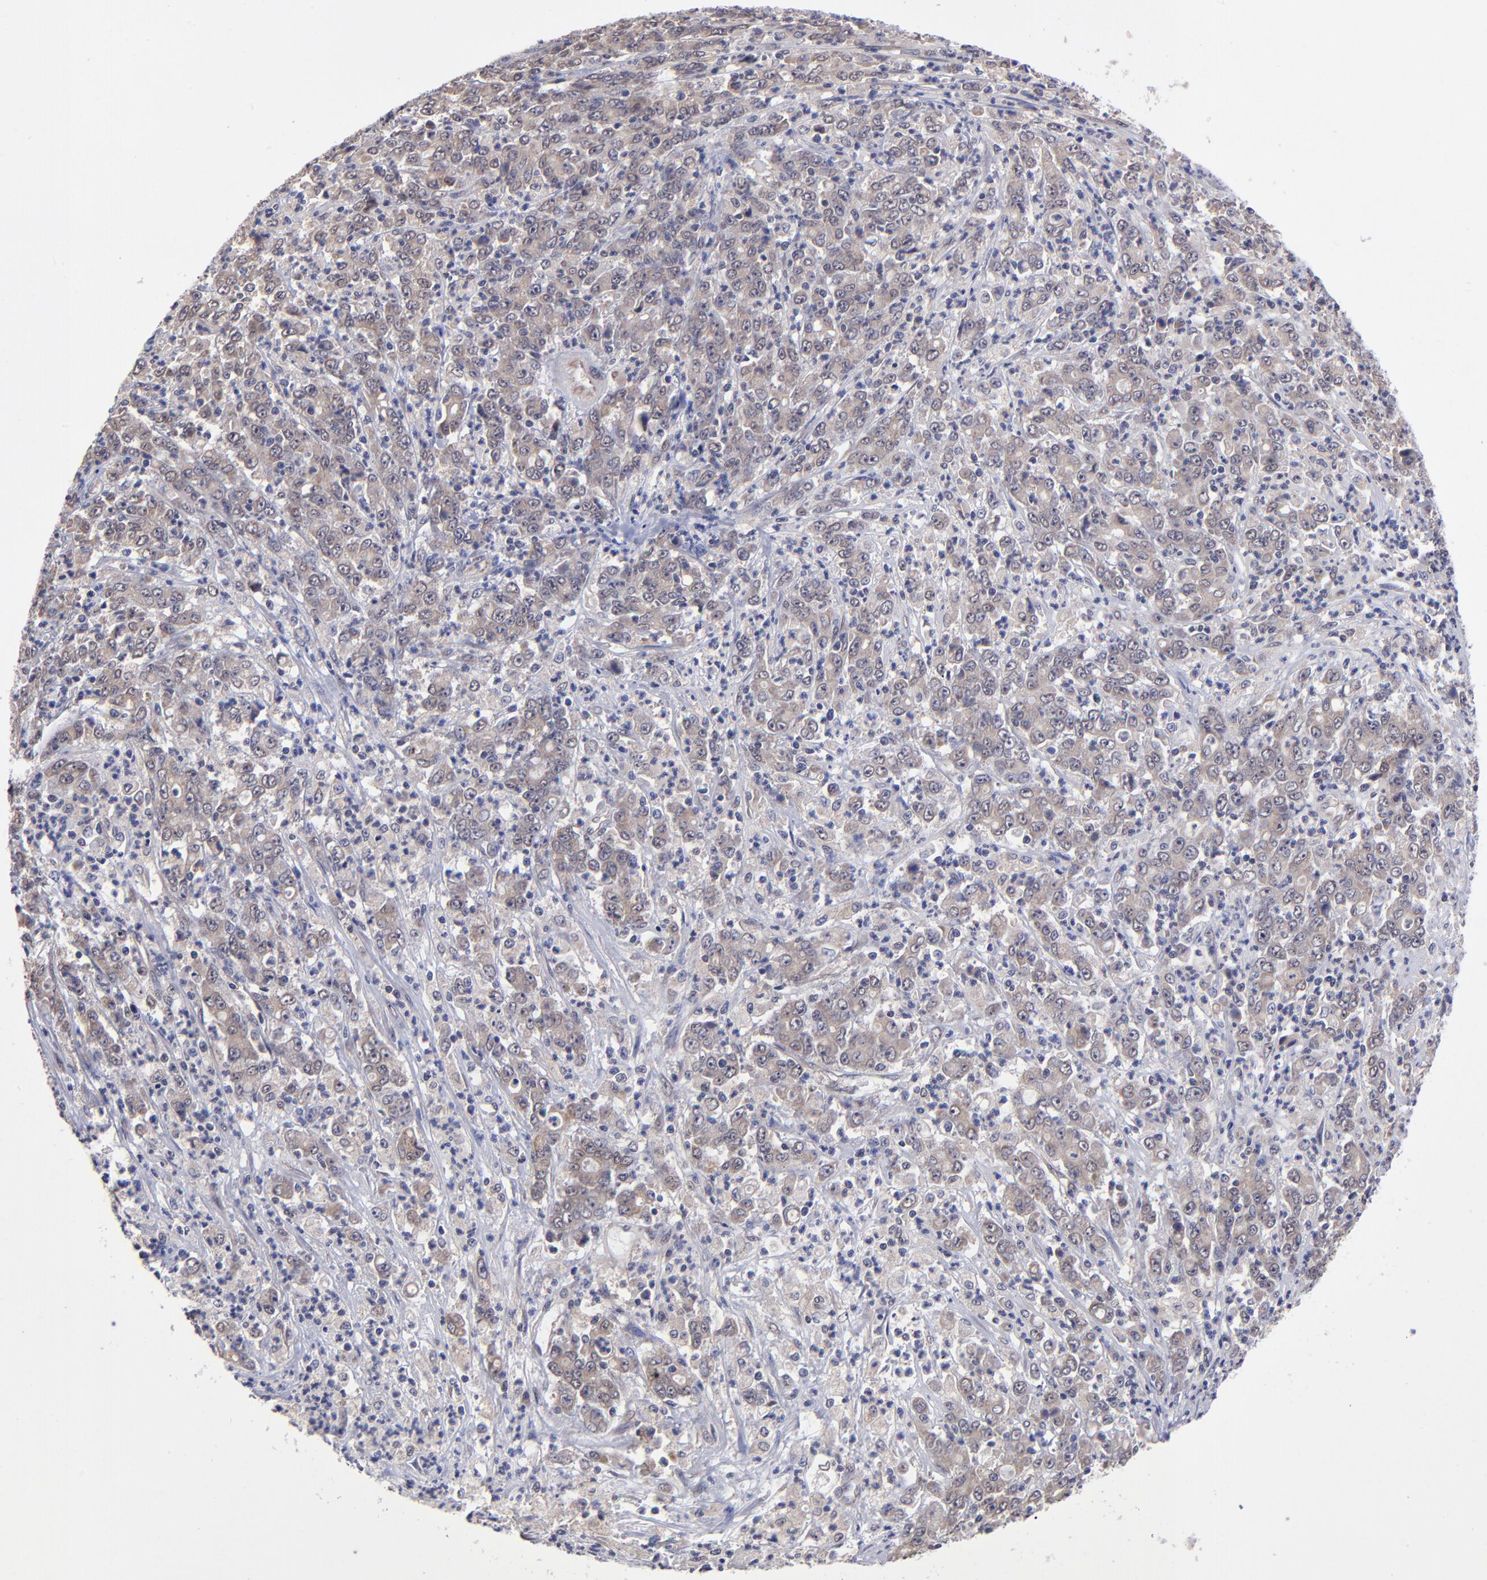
{"staining": {"intensity": "weak", "quantity": "25%-75%", "location": "cytoplasmic/membranous"}, "tissue": "stomach cancer", "cell_type": "Tumor cells", "image_type": "cancer", "snomed": [{"axis": "morphology", "description": "Adenocarcinoma, NOS"}, {"axis": "topography", "description": "Stomach, lower"}], "caption": "Stomach adenocarcinoma tissue reveals weak cytoplasmic/membranous staining in approximately 25%-75% of tumor cells", "gene": "UBE2H", "patient": {"sex": "female", "age": 71}}